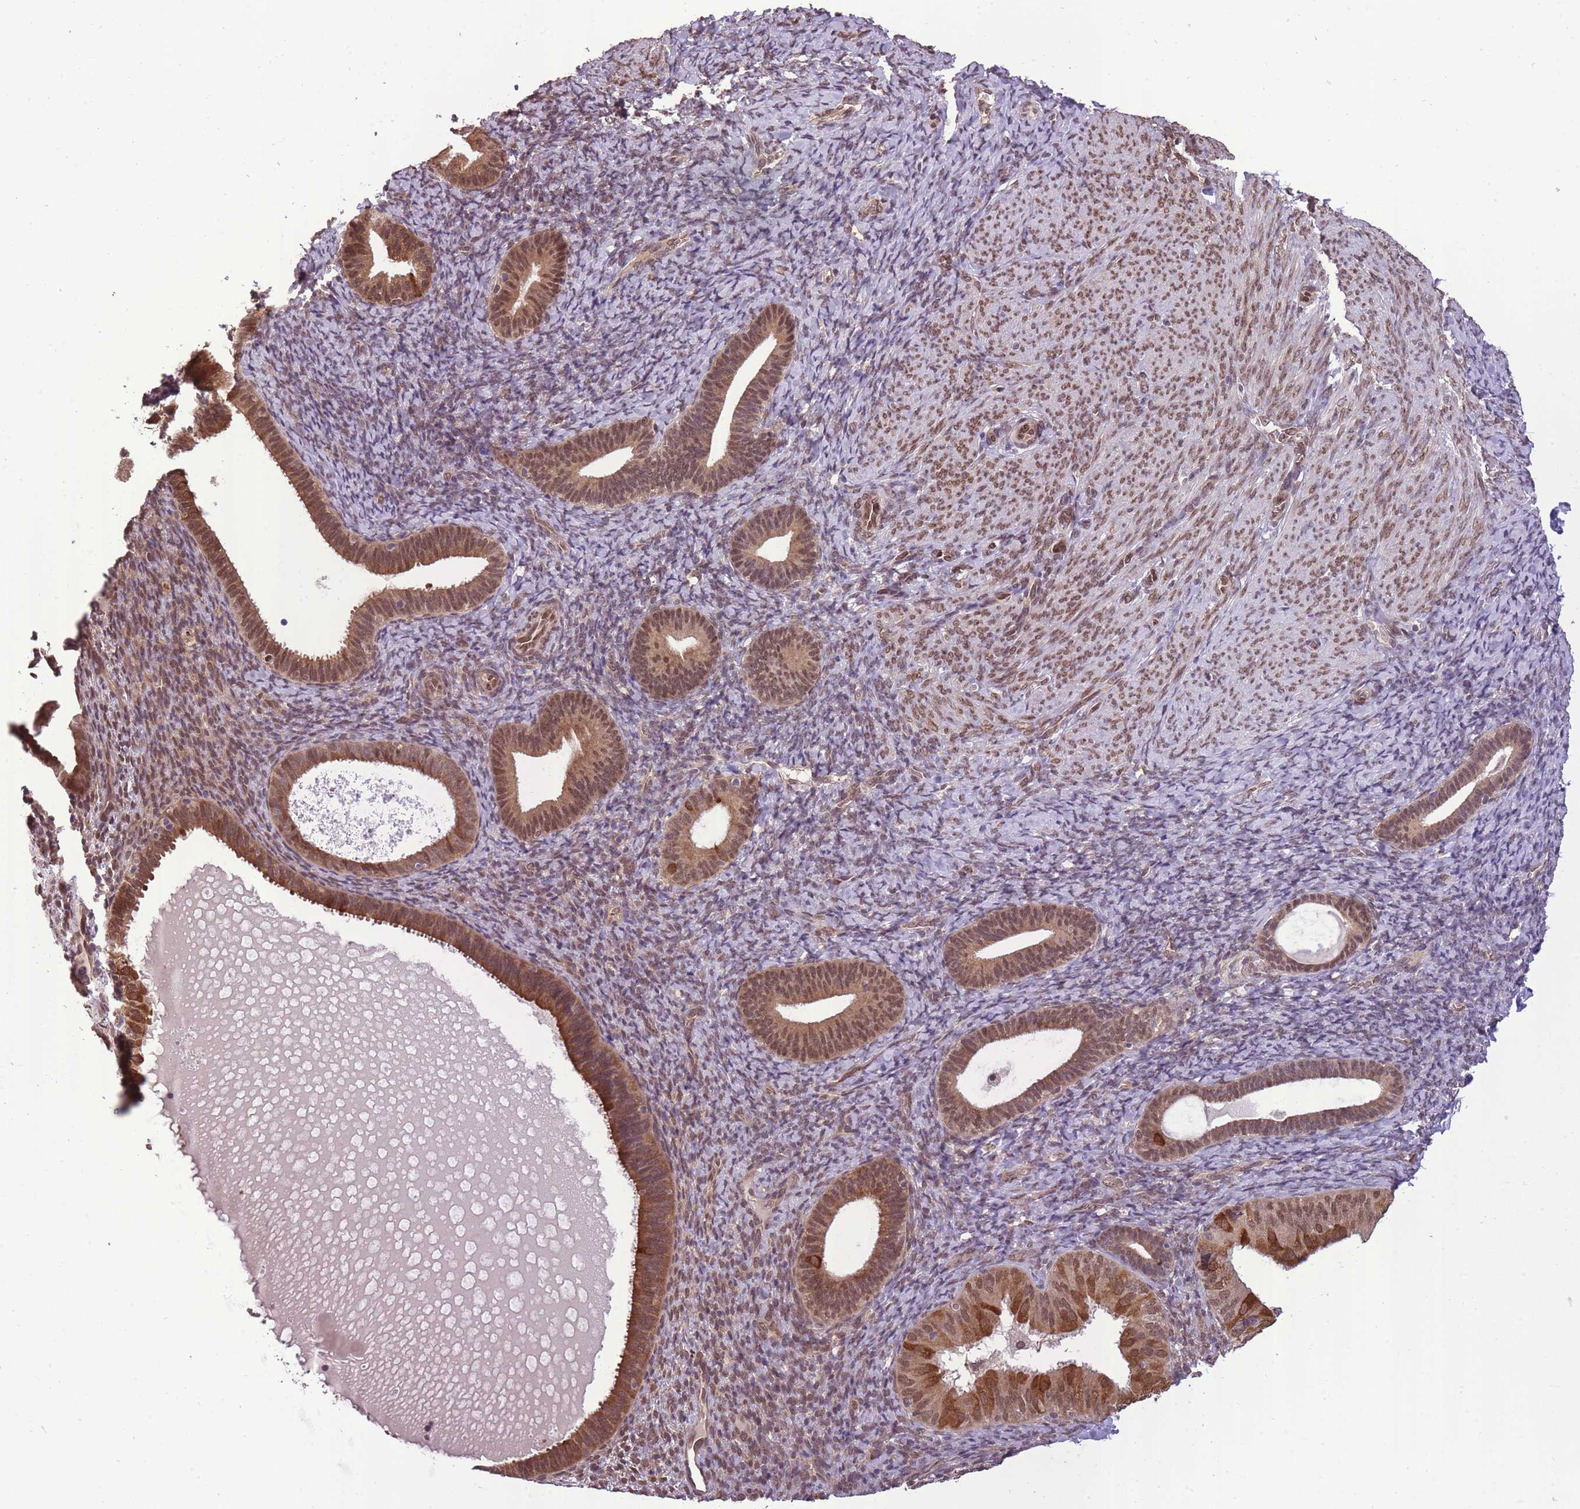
{"staining": {"intensity": "moderate", "quantity": "25%-75%", "location": "nuclear"}, "tissue": "endometrium", "cell_type": "Cells in endometrial stroma", "image_type": "normal", "snomed": [{"axis": "morphology", "description": "Normal tissue, NOS"}, {"axis": "topography", "description": "Endometrium"}], "caption": "This image displays immunohistochemistry (IHC) staining of benign endometrium, with medium moderate nuclear positivity in about 25%-75% of cells in endometrial stroma.", "gene": "CDIP1", "patient": {"sex": "female", "age": 65}}